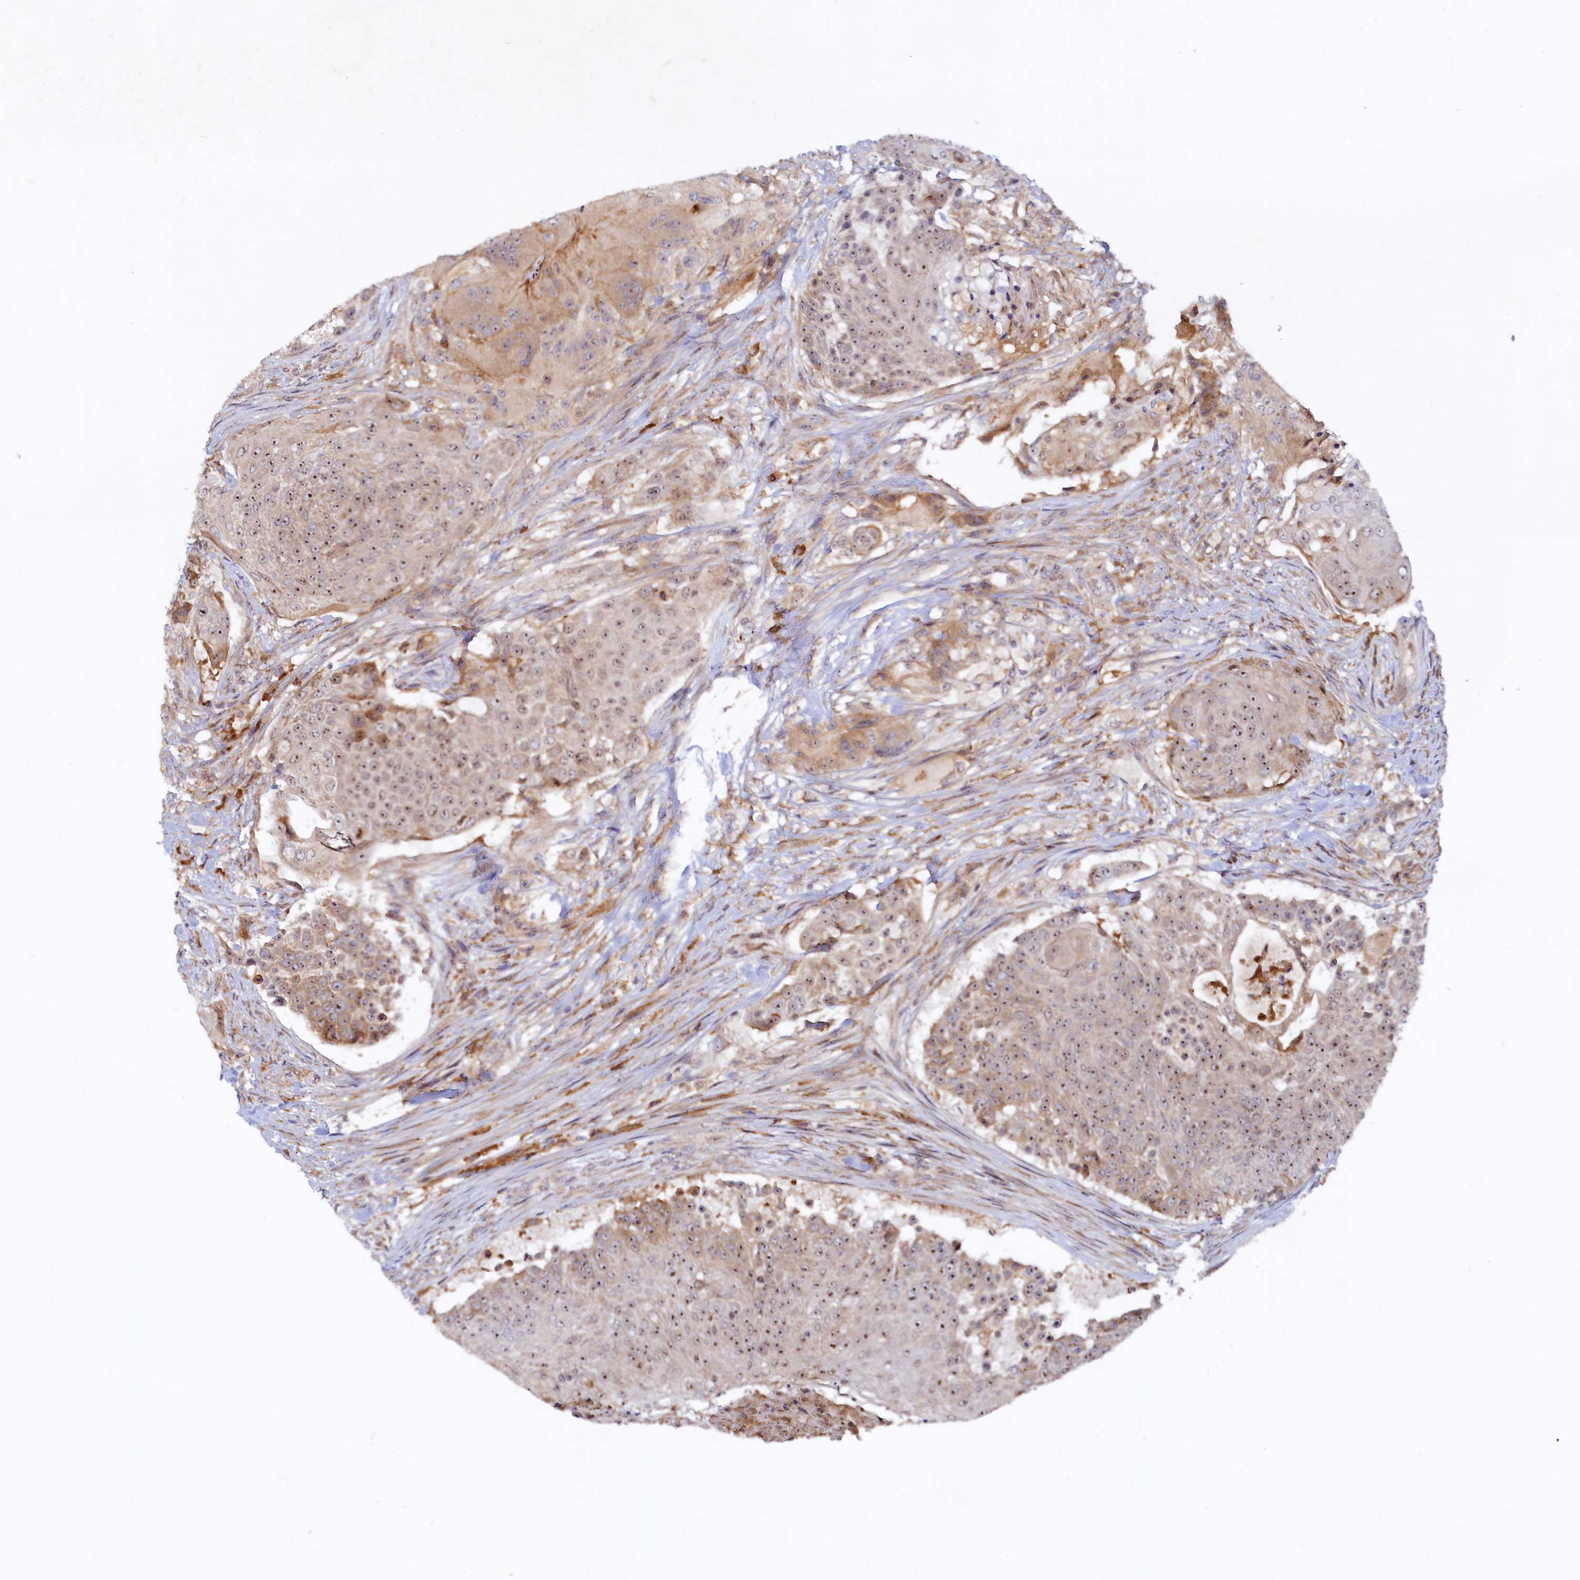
{"staining": {"intensity": "moderate", "quantity": ">75%", "location": "nuclear"}, "tissue": "urothelial cancer", "cell_type": "Tumor cells", "image_type": "cancer", "snomed": [{"axis": "morphology", "description": "Urothelial carcinoma, High grade"}, {"axis": "topography", "description": "Urinary bladder"}], "caption": "The immunohistochemical stain highlights moderate nuclear staining in tumor cells of urothelial carcinoma (high-grade) tissue.", "gene": "RGS7BP", "patient": {"sex": "female", "age": 63}}